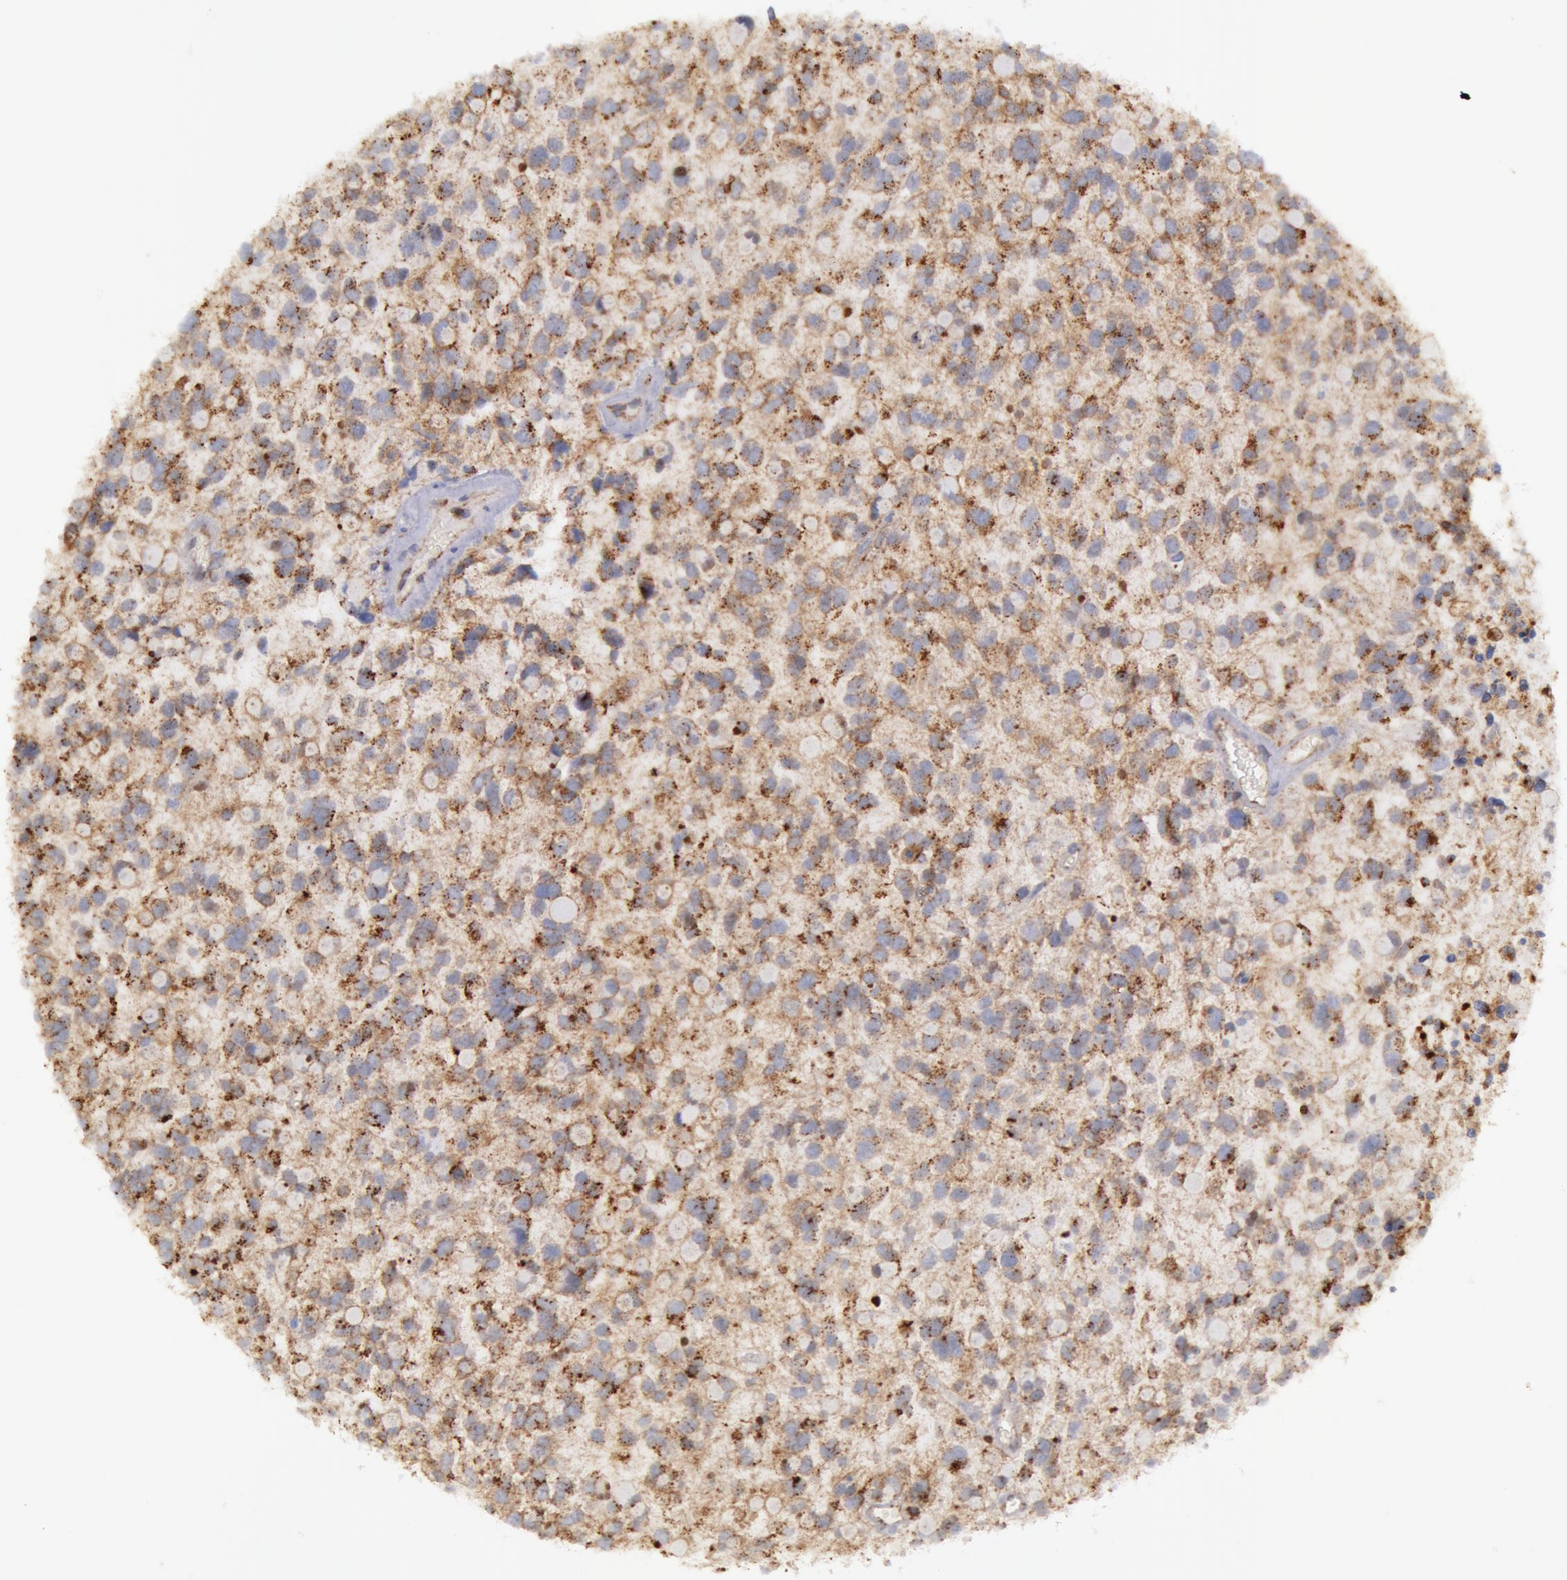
{"staining": {"intensity": "moderate", "quantity": ">75%", "location": "cytoplasmic/membranous"}, "tissue": "glioma", "cell_type": "Tumor cells", "image_type": "cancer", "snomed": [{"axis": "morphology", "description": "Glioma, malignant, High grade"}, {"axis": "topography", "description": "Brain"}], "caption": "Protein staining of glioma tissue reveals moderate cytoplasmic/membranous expression in about >75% of tumor cells.", "gene": "FLOT2", "patient": {"sex": "female", "age": 37}}